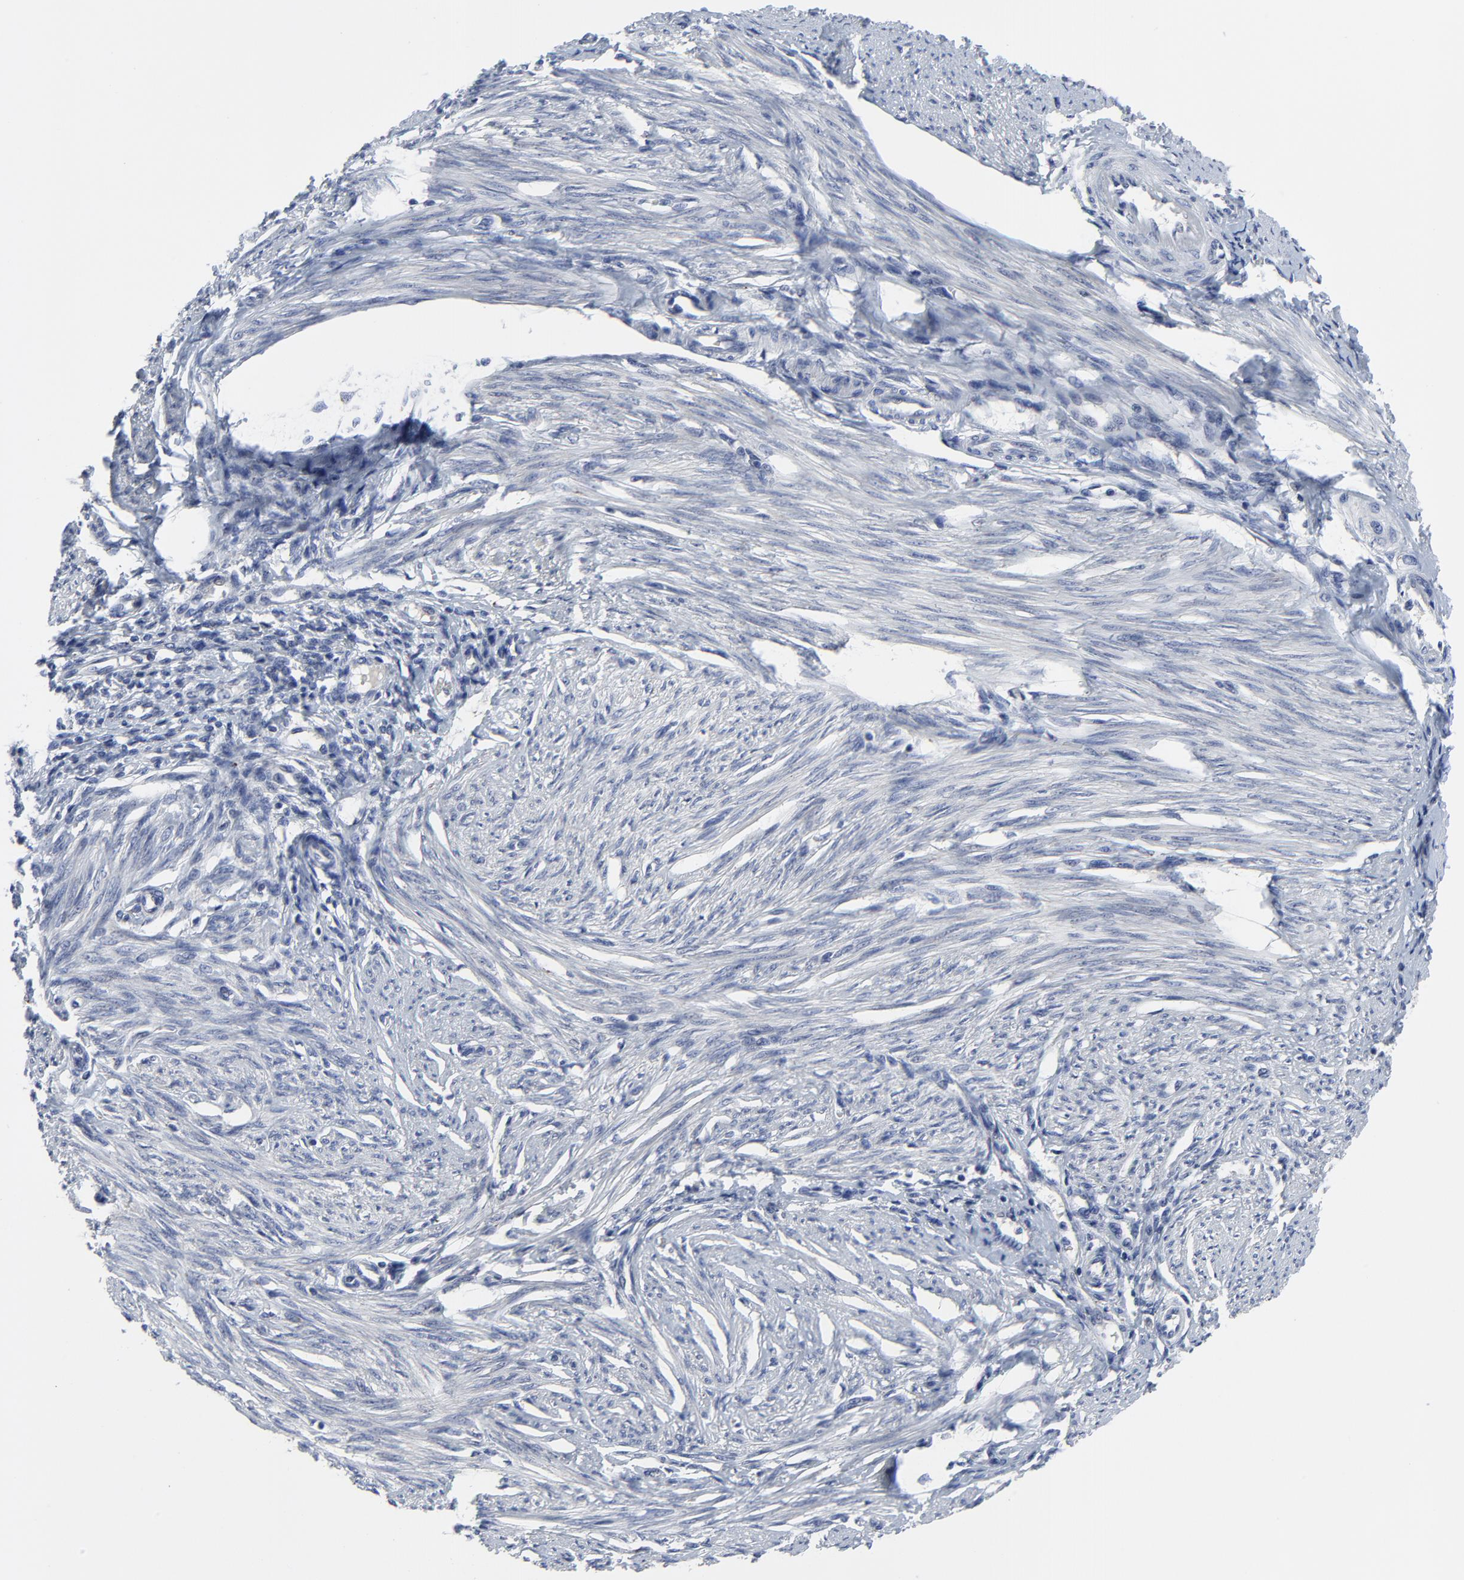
{"staining": {"intensity": "negative", "quantity": "none", "location": "none"}, "tissue": "endometrial cancer", "cell_type": "Tumor cells", "image_type": "cancer", "snomed": [{"axis": "morphology", "description": "Adenocarcinoma, NOS"}, {"axis": "topography", "description": "Endometrium"}], "caption": "High magnification brightfield microscopy of endometrial cancer stained with DAB (3,3'-diaminobenzidine) (brown) and counterstained with hematoxylin (blue): tumor cells show no significant staining.", "gene": "NLGN3", "patient": {"sex": "female", "age": 63}}